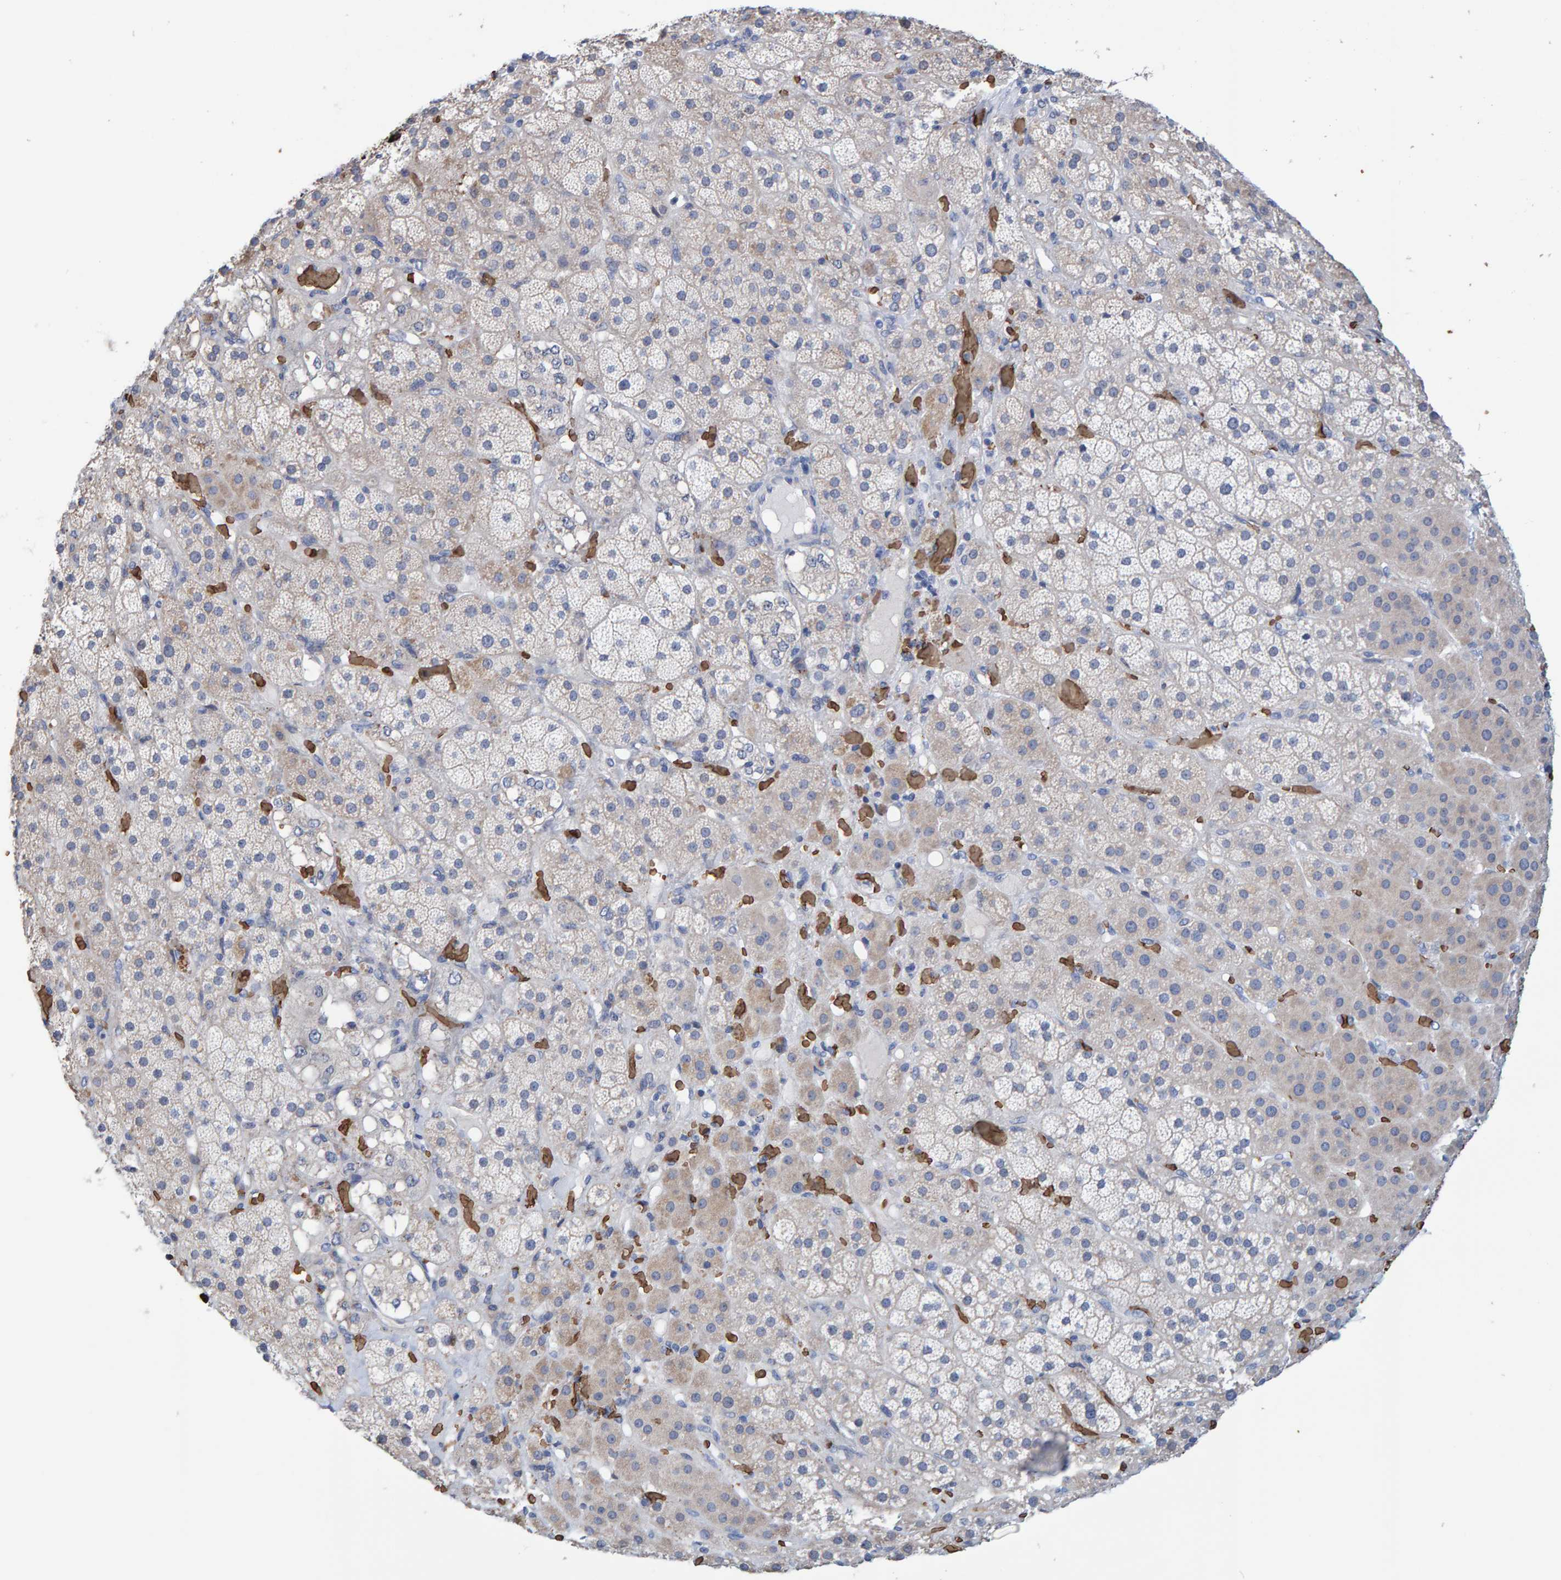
{"staining": {"intensity": "weak", "quantity": ">75%", "location": "cytoplasmic/membranous"}, "tissue": "adrenal gland", "cell_type": "Glandular cells", "image_type": "normal", "snomed": [{"axis": "morphology", "description": "Normal tissue, NOS"}, {"axis": "topography", "description": "Adrenal gland"}], "caption": "Adrenal gland stained with IHC exhibits weak cytoplasmic/membranous positivity in approximately >75% of glandular cells.", "gene": "VPS9D1", "patient": {"sex": "male", "age": 57}}